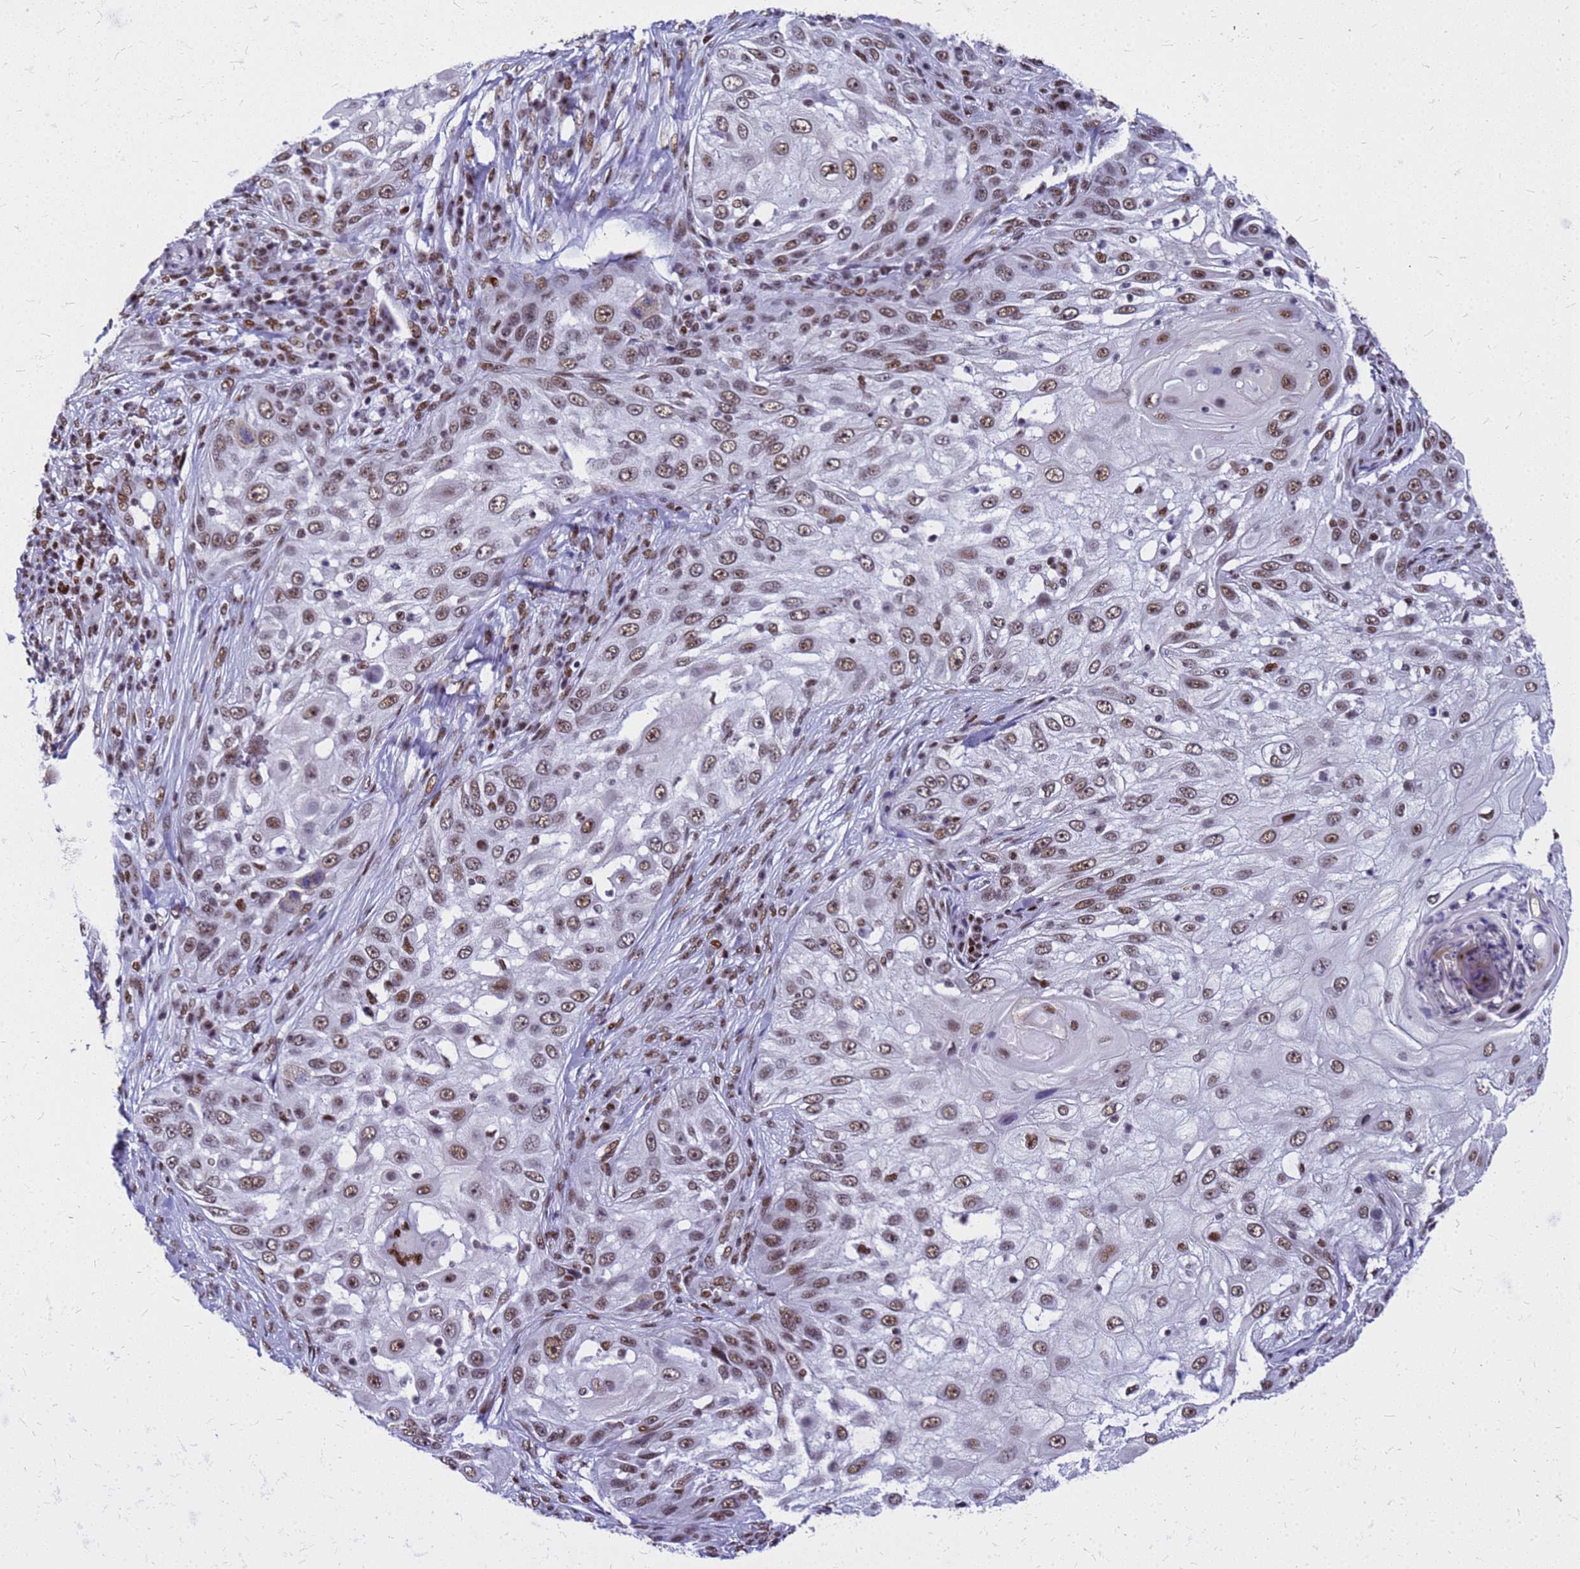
{"staining": {"intensity": "moderate", "quantity": ">75%", "location": "nuclear"}, "tissue": "skin cancer", "cell_type": "Tumor cells", "image_type": "cancer", "snomed": [{"axis": "morphology", "description": "Squamous cell carcinoma, NOS"}, {"axis": "topography", "description": "Skin"}], "caption": "IHC photomicrograph of squamous cell carcinoma (skin) stained for a protein (brown), which exhibits medium levels of moderate nuclear expression in approximately >75% of tumor cells.", "gene": "SART3", "patient": {"sex": "female", "age": 44}}